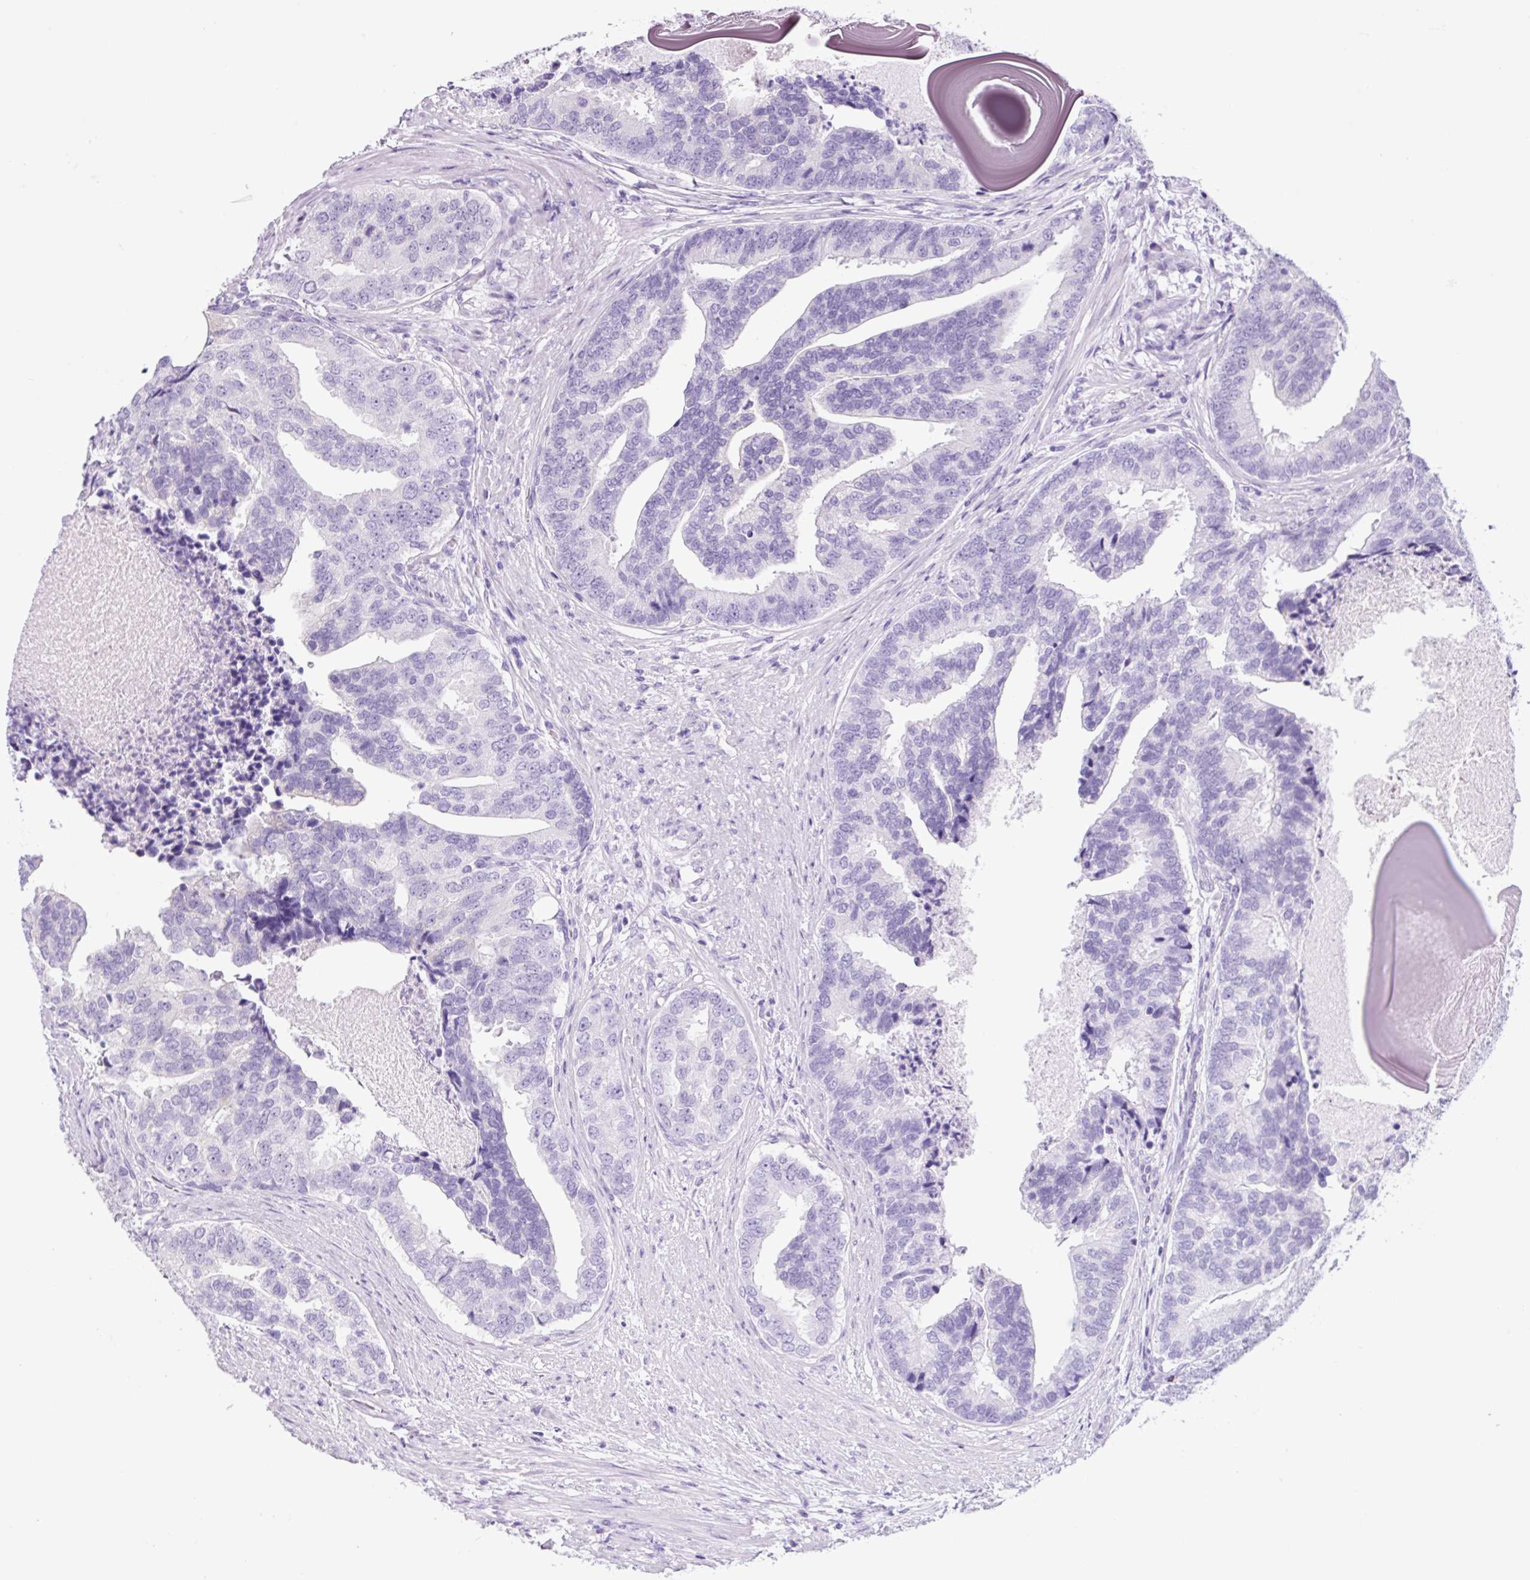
{"staining": {"intensity": "negative", "quantity": "none", "location": "none"}, "tissue": "prostate cancer", "cell_type": "Tumor cells", "image_type": "cancer", "snomed": [{"axis": "morphology", "description": "Adenocarcinoma, High grade"}, {"axis": "topography", "description": "Prostate"}], "caption": "The micrograph shows no significant expression in tumor cells of adenocarcinoma (high-grade) (prostate).", "gene": "GORASP1", "patient": {"sex": "male", "age": 68}}